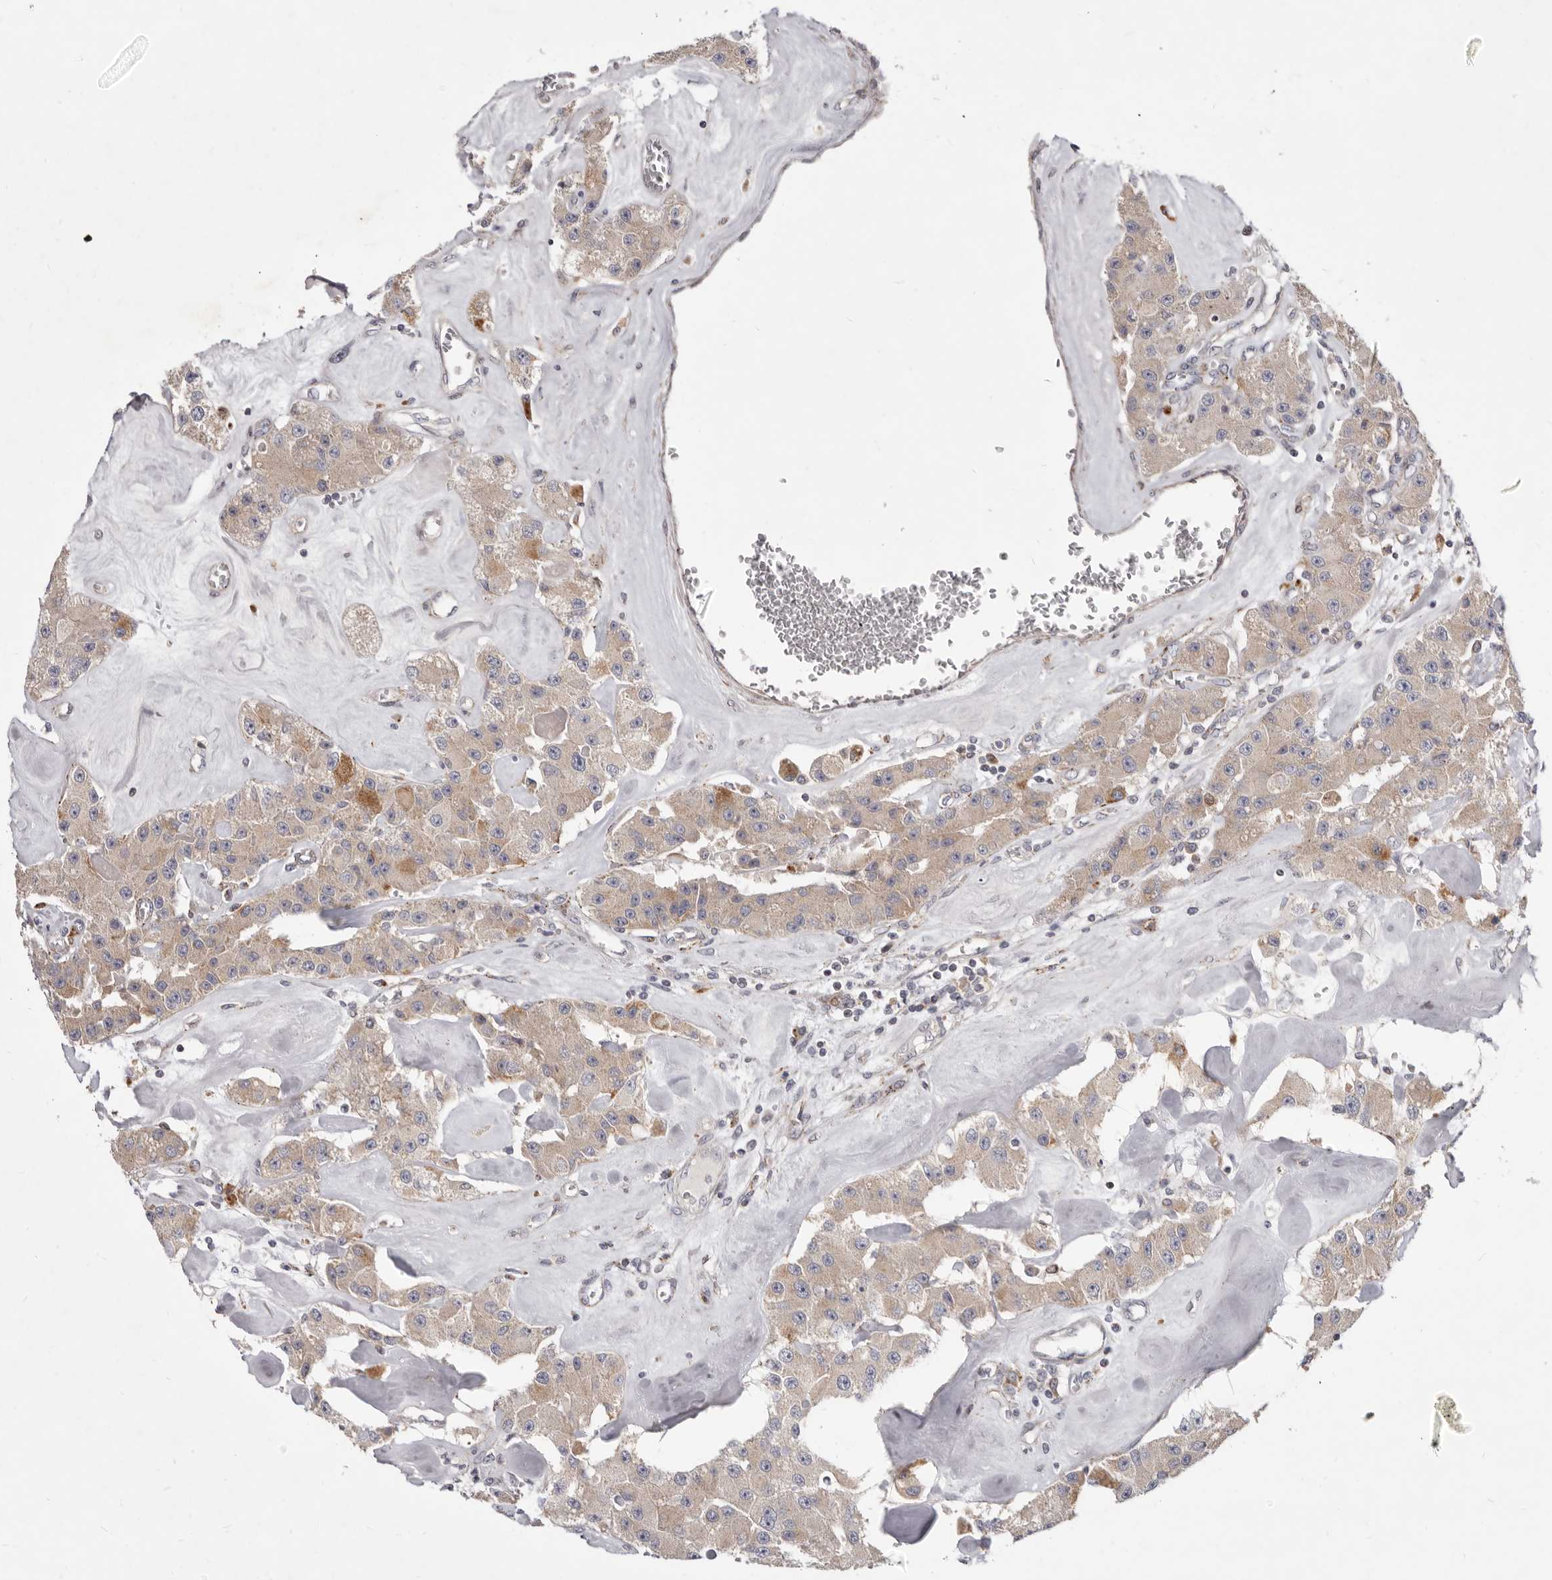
{"staining": {"intensity": "weak", "quantity": ">75%", "location": "cytoplasmic/membranous"}, "tissue": "carcinoid", "cell_type": "Tumor cells", "image_type": "cancer", "snomed": [{"axis": "morphology", "description": "Carcinoid, malignant, NOS"}, {"axis": "topography", "description": "Pancreas"}], "caption": "IHC image of human carcinoid stained for a protein (brown), which exhibits low levels of weak cytoplasmic/membranous expression in about >75% of tumor cells.", "gene": "TOR3A", "patient": {"sex": "male", "age": 41}}